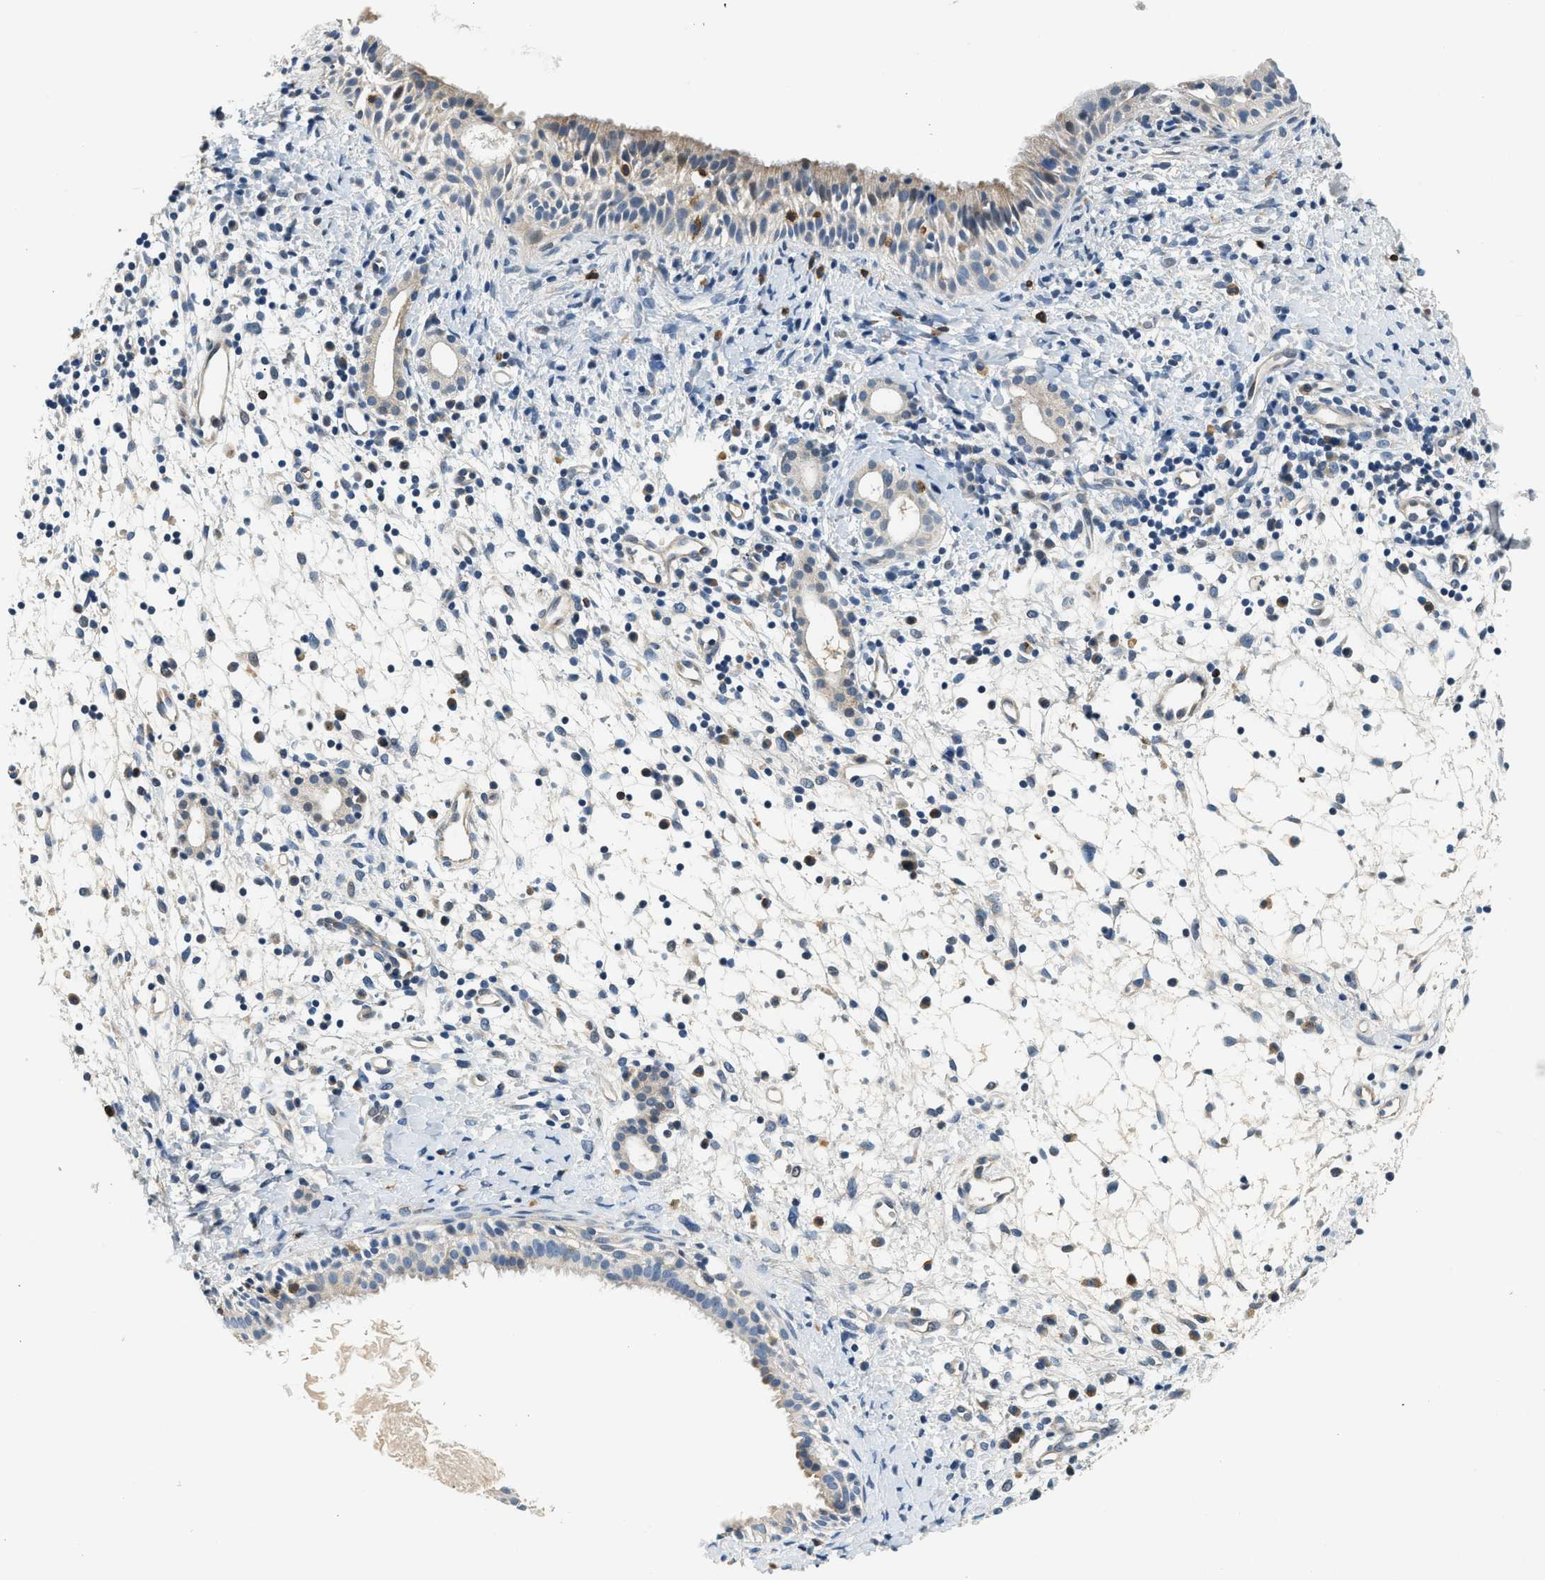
{"staining": {"intensity": "moderate", "quantity": "25%-75%", "location": "cytoplasmic/membranous"}, "tissue": "nasopharynx", "cell_type": "Respiratory epithelial cells", "image_type": "normal", "snomed": [{"axis": "morphology", "description": "Normal tissue, NOS"}, {"axis": "topography", "description": "Nasopharynx"}], "caption": "Approximately 25%-75% of respiratory epithelial cells in benign human nasopharynx reveal moderate cytoplasmic/membranous protein positivity as visualized by brown immunohistochemical staining.", "gene": "YAE1", "patient": {"sex": "male", "age": 22}}